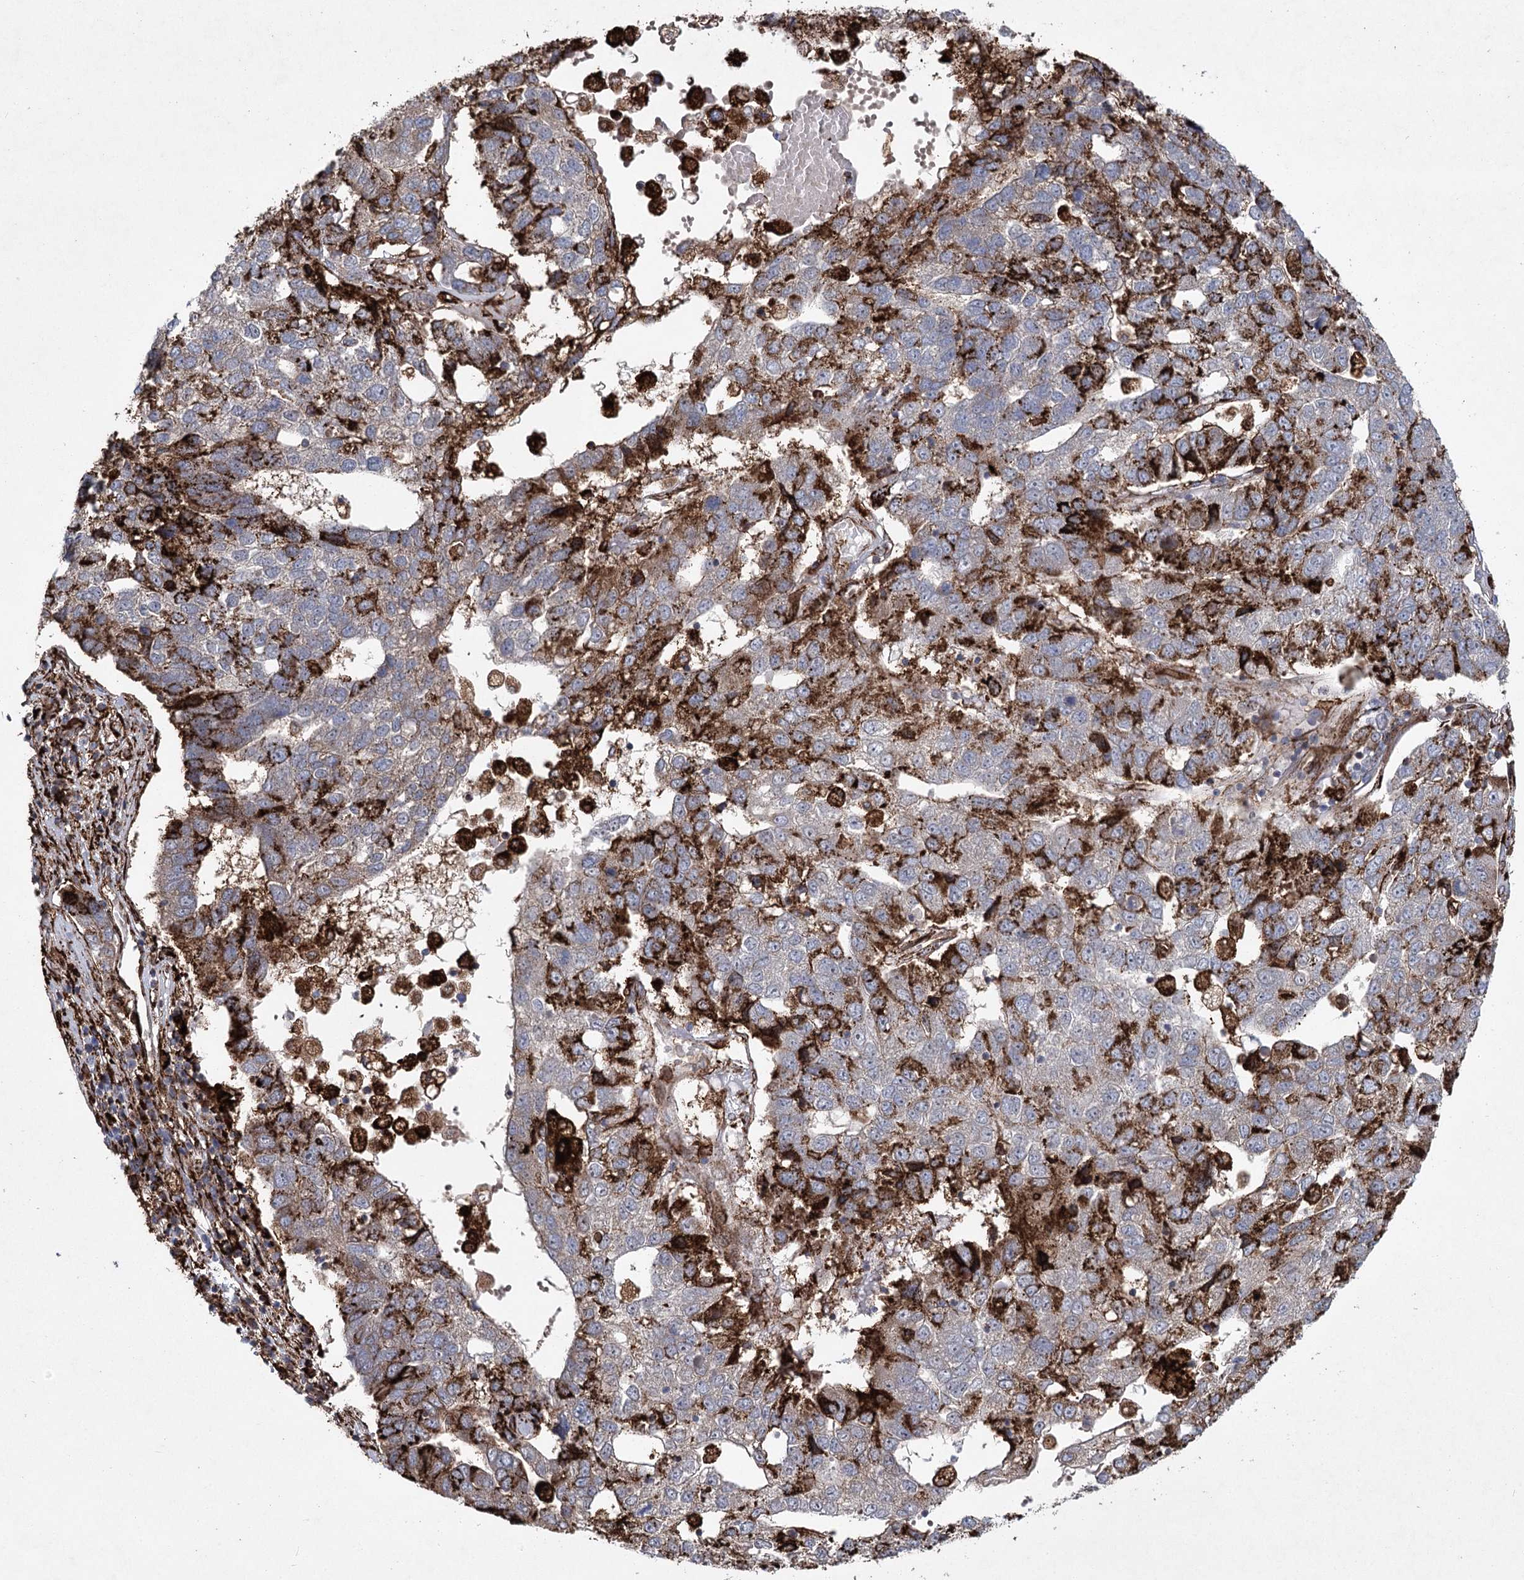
{"staining": {"intensity": "strong", "quantity": "<25%", "location": "cytoplasmic/membranous"}, "tissue": "pancreatic cancer", "cell_type": "Tumor cells", "image_type": "cancer", "snomed": [{"axis": "morphology", "description": "Adenocarcinoma, NOS"}, {"axis": "topography", "description": "Pancreas"}], "caption": "A brown stain highlights strong cytoplasmic/membranous expression of a protein in adenocarcinoma (pancreatic) tumor cells.", "gene": "DCUN1D4", "patient": {"sex": "female", "age": 61}}